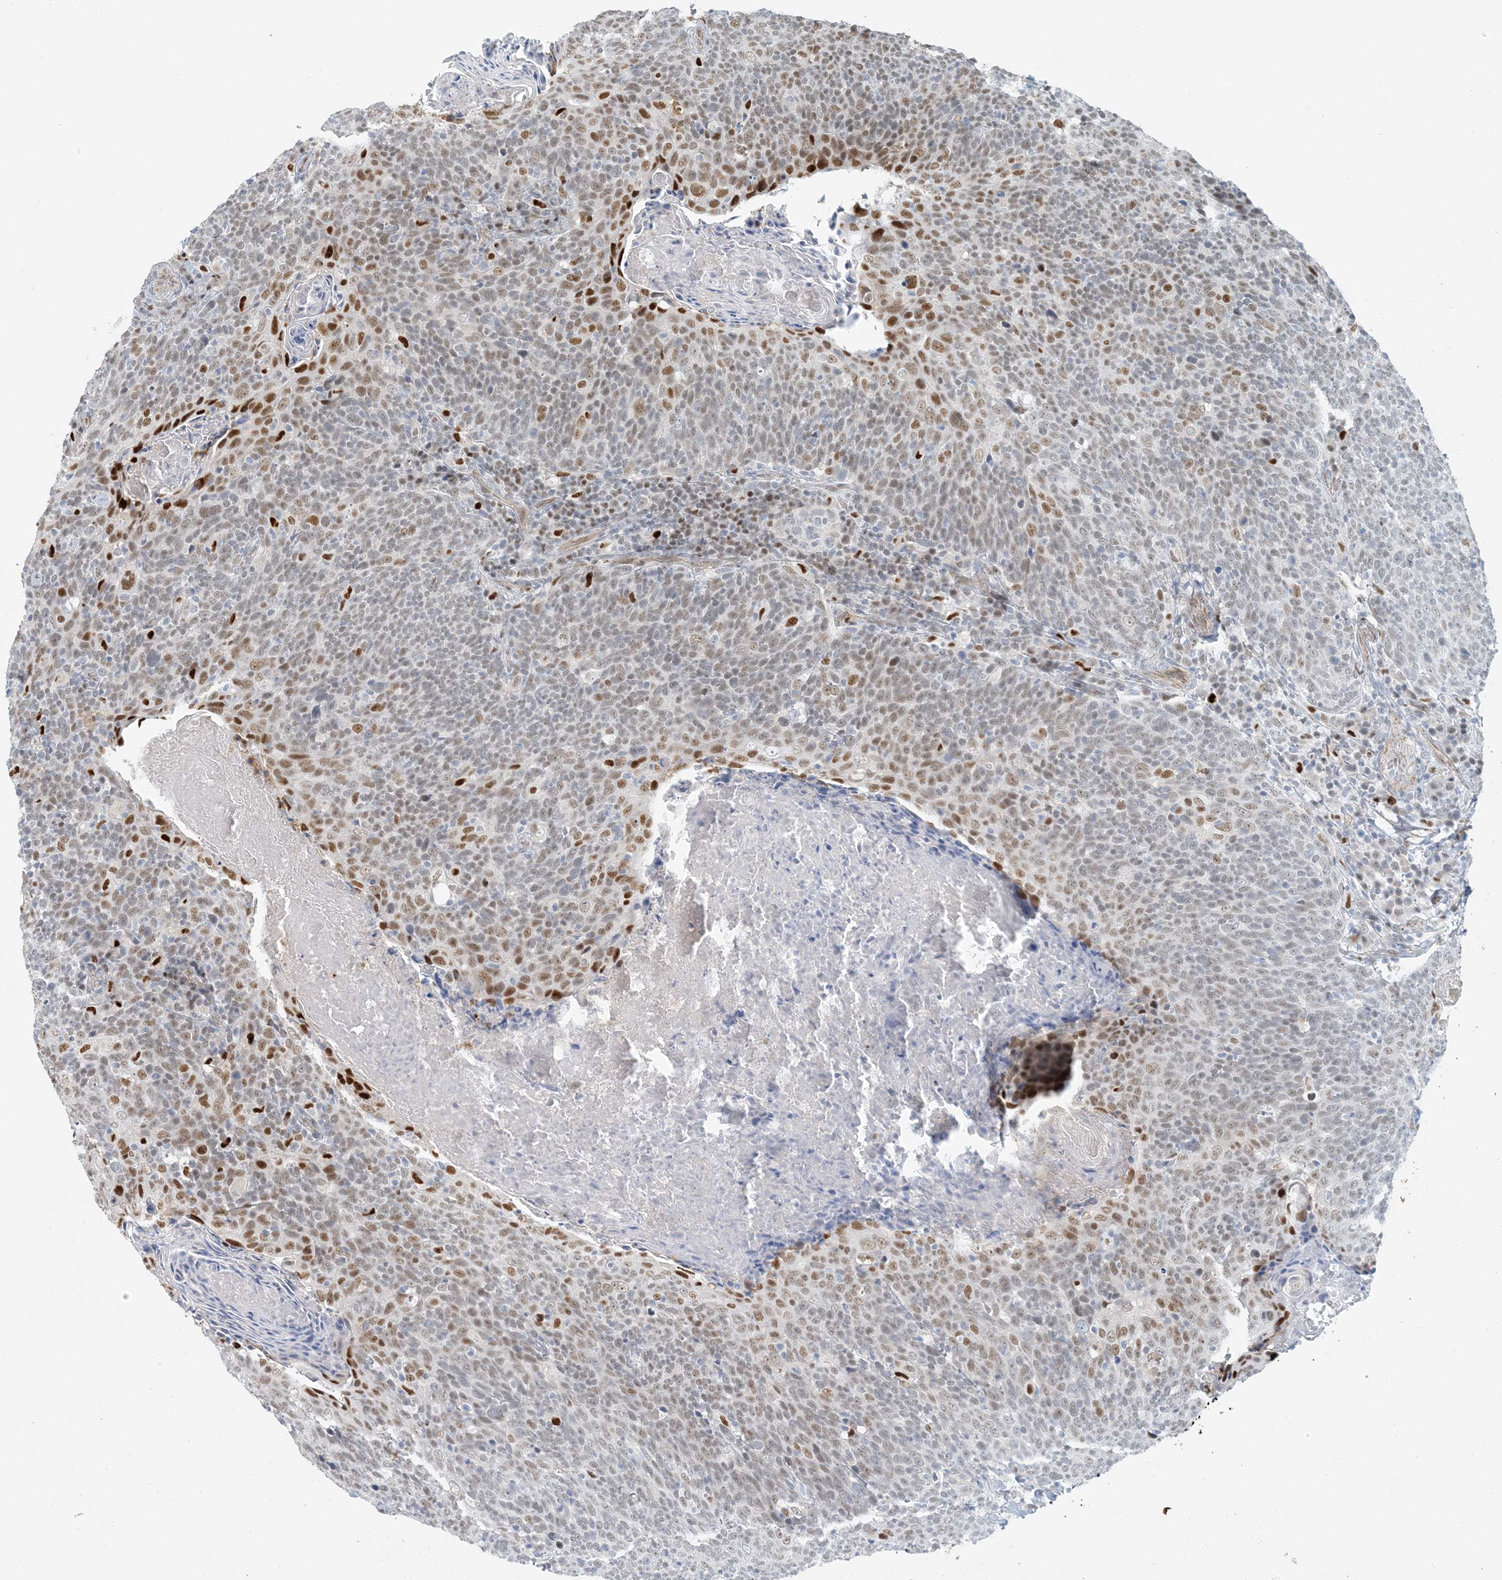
{"staining": {"intensity": "moderate", "quantity": "<25%", "location": "nuclear"}, "tissue": "head and neck cancer", "cell_type": "Tumor cells", "image_type": "cancer", "snomed": [{"axis": "morphology", "description": "Squamous cell carcinoma, NOS"}, {"axis": "morphology", "description": "Squamous cell carcinoma, metastatic, NOS"}, {"axis": "topography", "description": "Lymph node"}, {"axis": "topography", "description": "Head-Neck"}], "caption": "Protein expression by immunohistochemistry (IHC) reveals moderate nuclear positivity in about <25% of tumor cells in head and neck cancer. The protein is stained brown, and the nuclei are stained in blue (DAB IHC with brightfield microscopy, high magnification).", "gene": "AK9", "patient": {"sex": "male", "age": 62}}